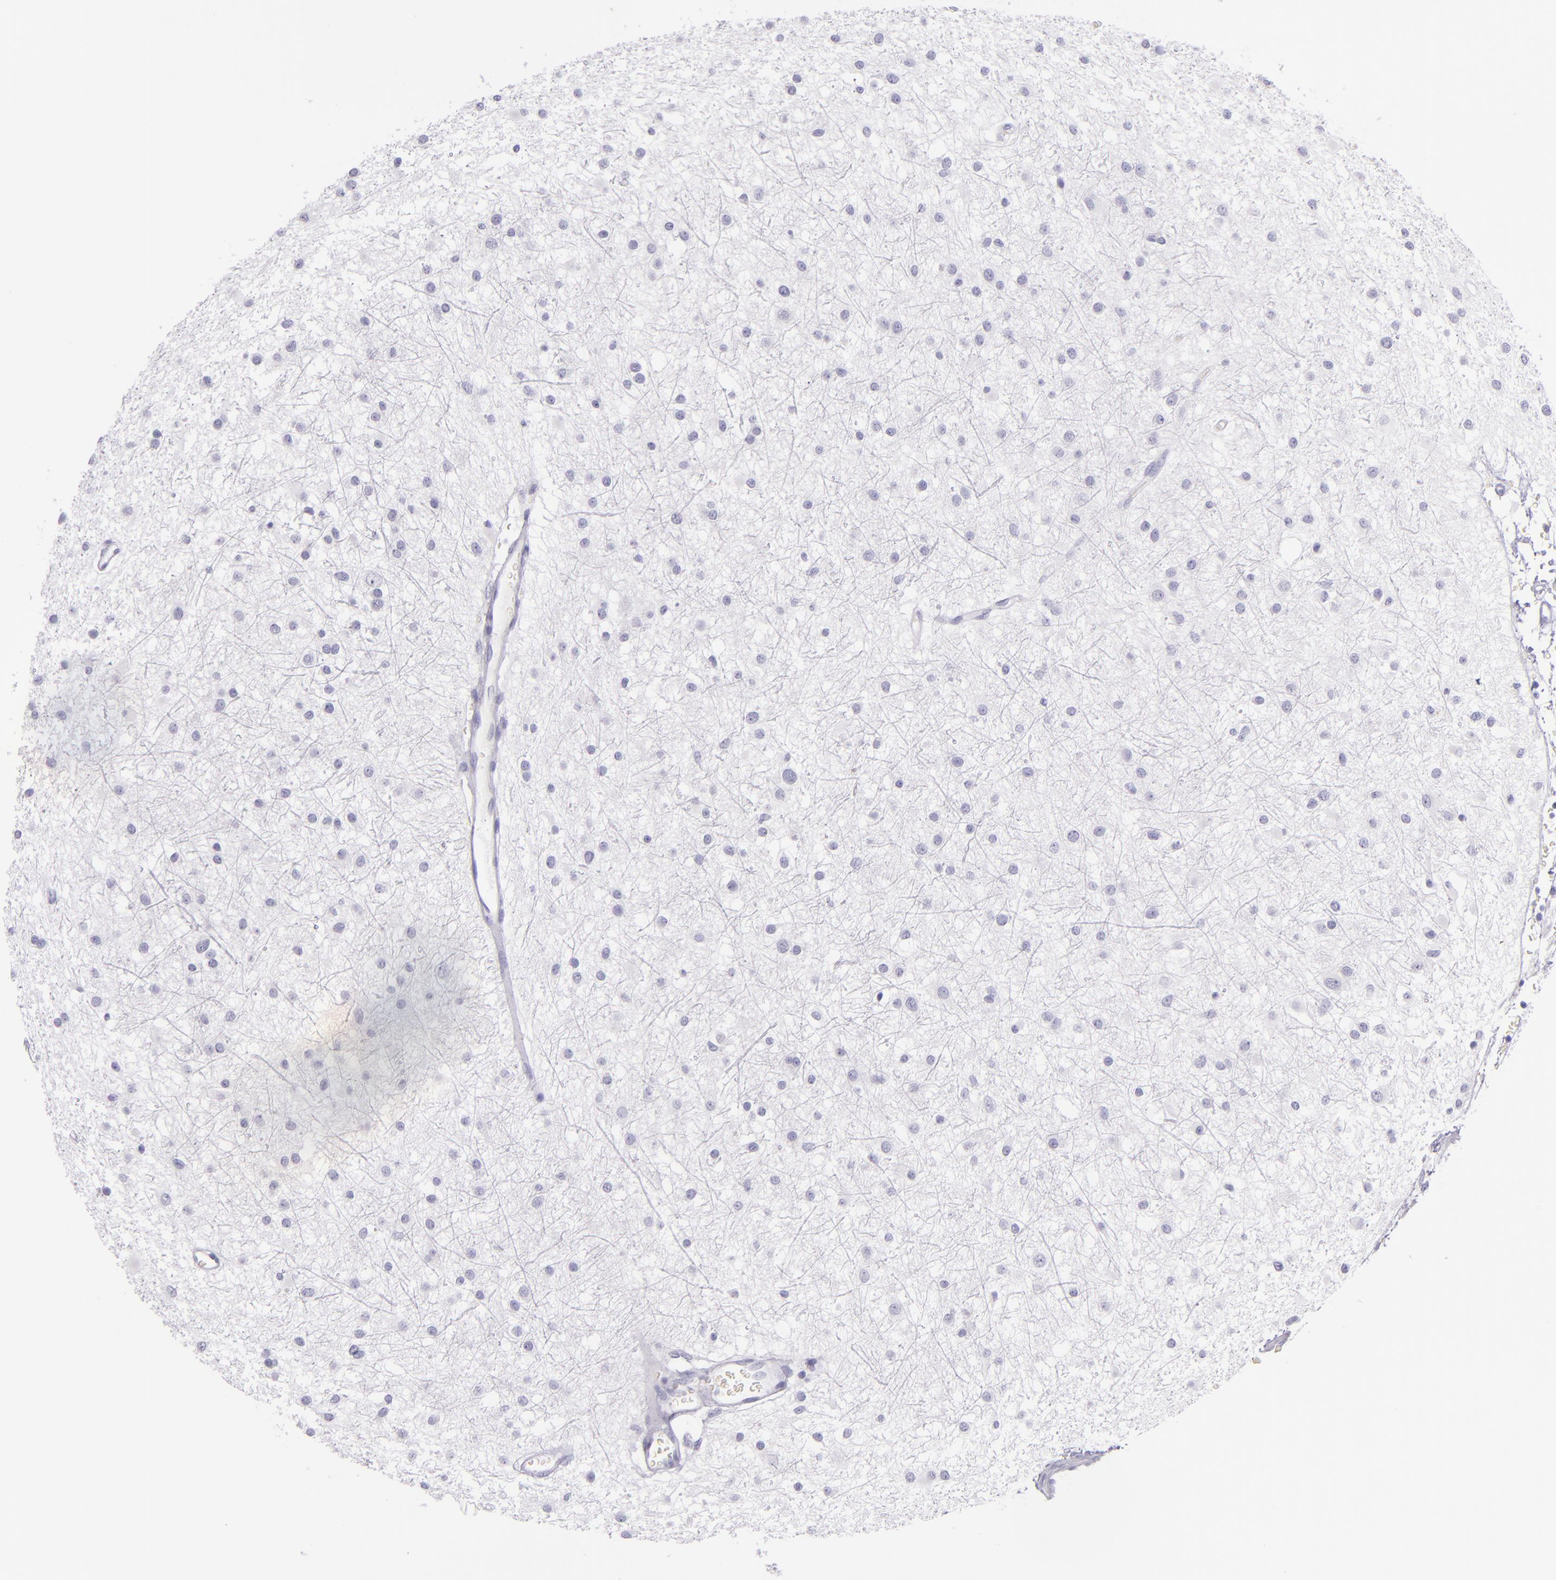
{"staining": {"intensity": "negative", "quantity": "none", "location": "none"}, "tissue": "glioma", "cell_type": "Tumor cells", "image_type": "cancer", "snomed": [{"axis": "morphology", "description": "Glioma, malignant, Low grade"}, {"axis": "topography", "description": "Brain"}], "caption": "Immunohistochemistry histopathology image of neoplastic tissue: human glioma stained with DAB (3,3'-diaminobenzidine) displays no significant protein expression in tumor cells.", "gene": "CEACAM1", "patient": {"sex": "female", "age": 36}}